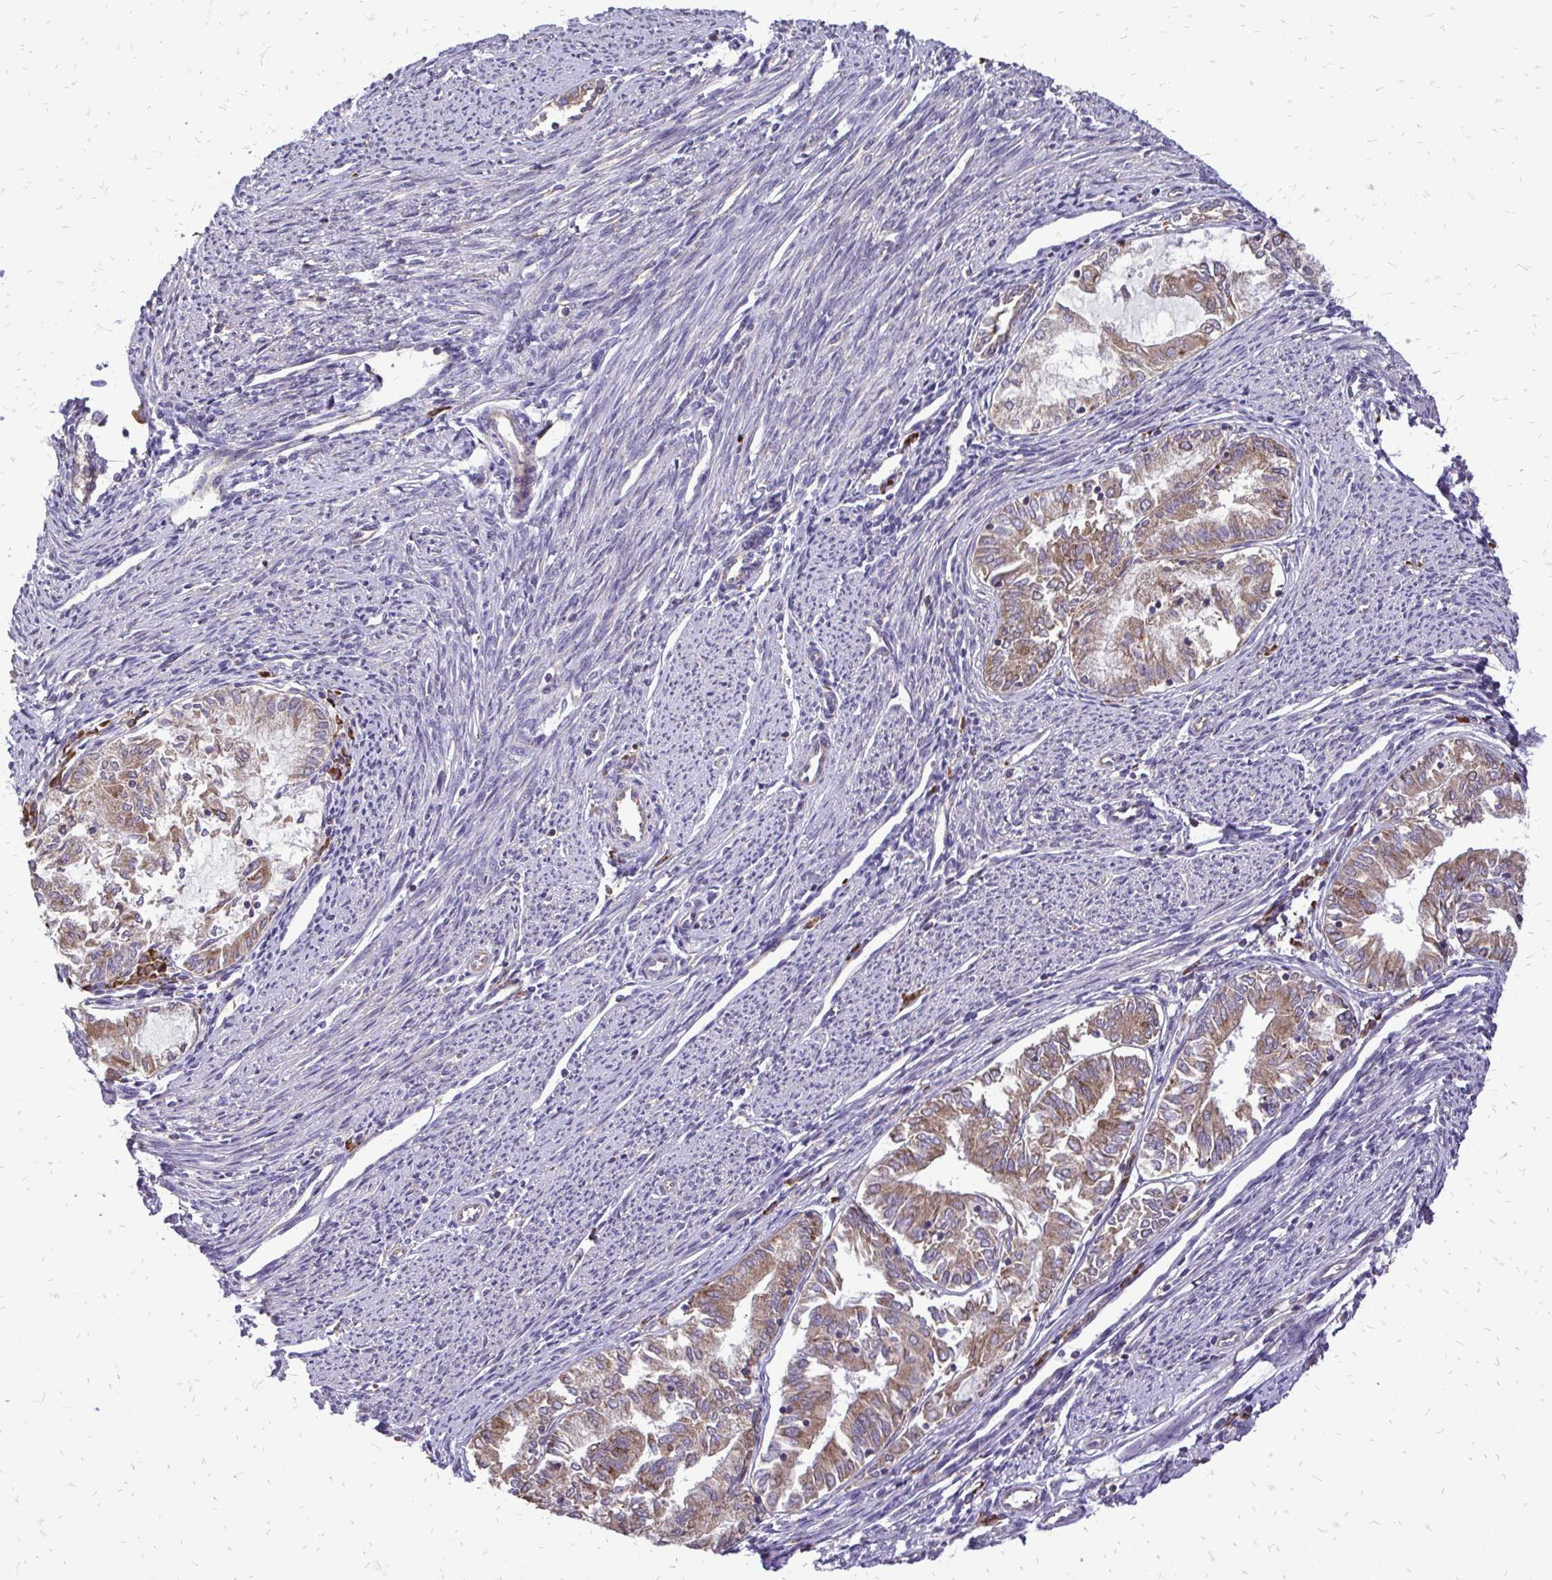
{"staining": {"intensity": "moderate", "quantity": ">75%", "location": "cytoplasmic/membranous"}, "tissue": "endometrial cancer", "cell_type": "Tumor cells", "image_type": "cancer", "snomed": [{"axis": "morphology", "description": "Adenocarcinoma, NOS"}, {"axis": "topography", "description": "Endometrium"}], "caption": "This image reveals immunohistochemistry (IHC) staining of human endometrial cancer, with medium moderate cytoplasmic/membranous expression in approximately >75% of tumor cells.", "gene": "RPS3", "patient": {"sex": "female", "age": 79}}